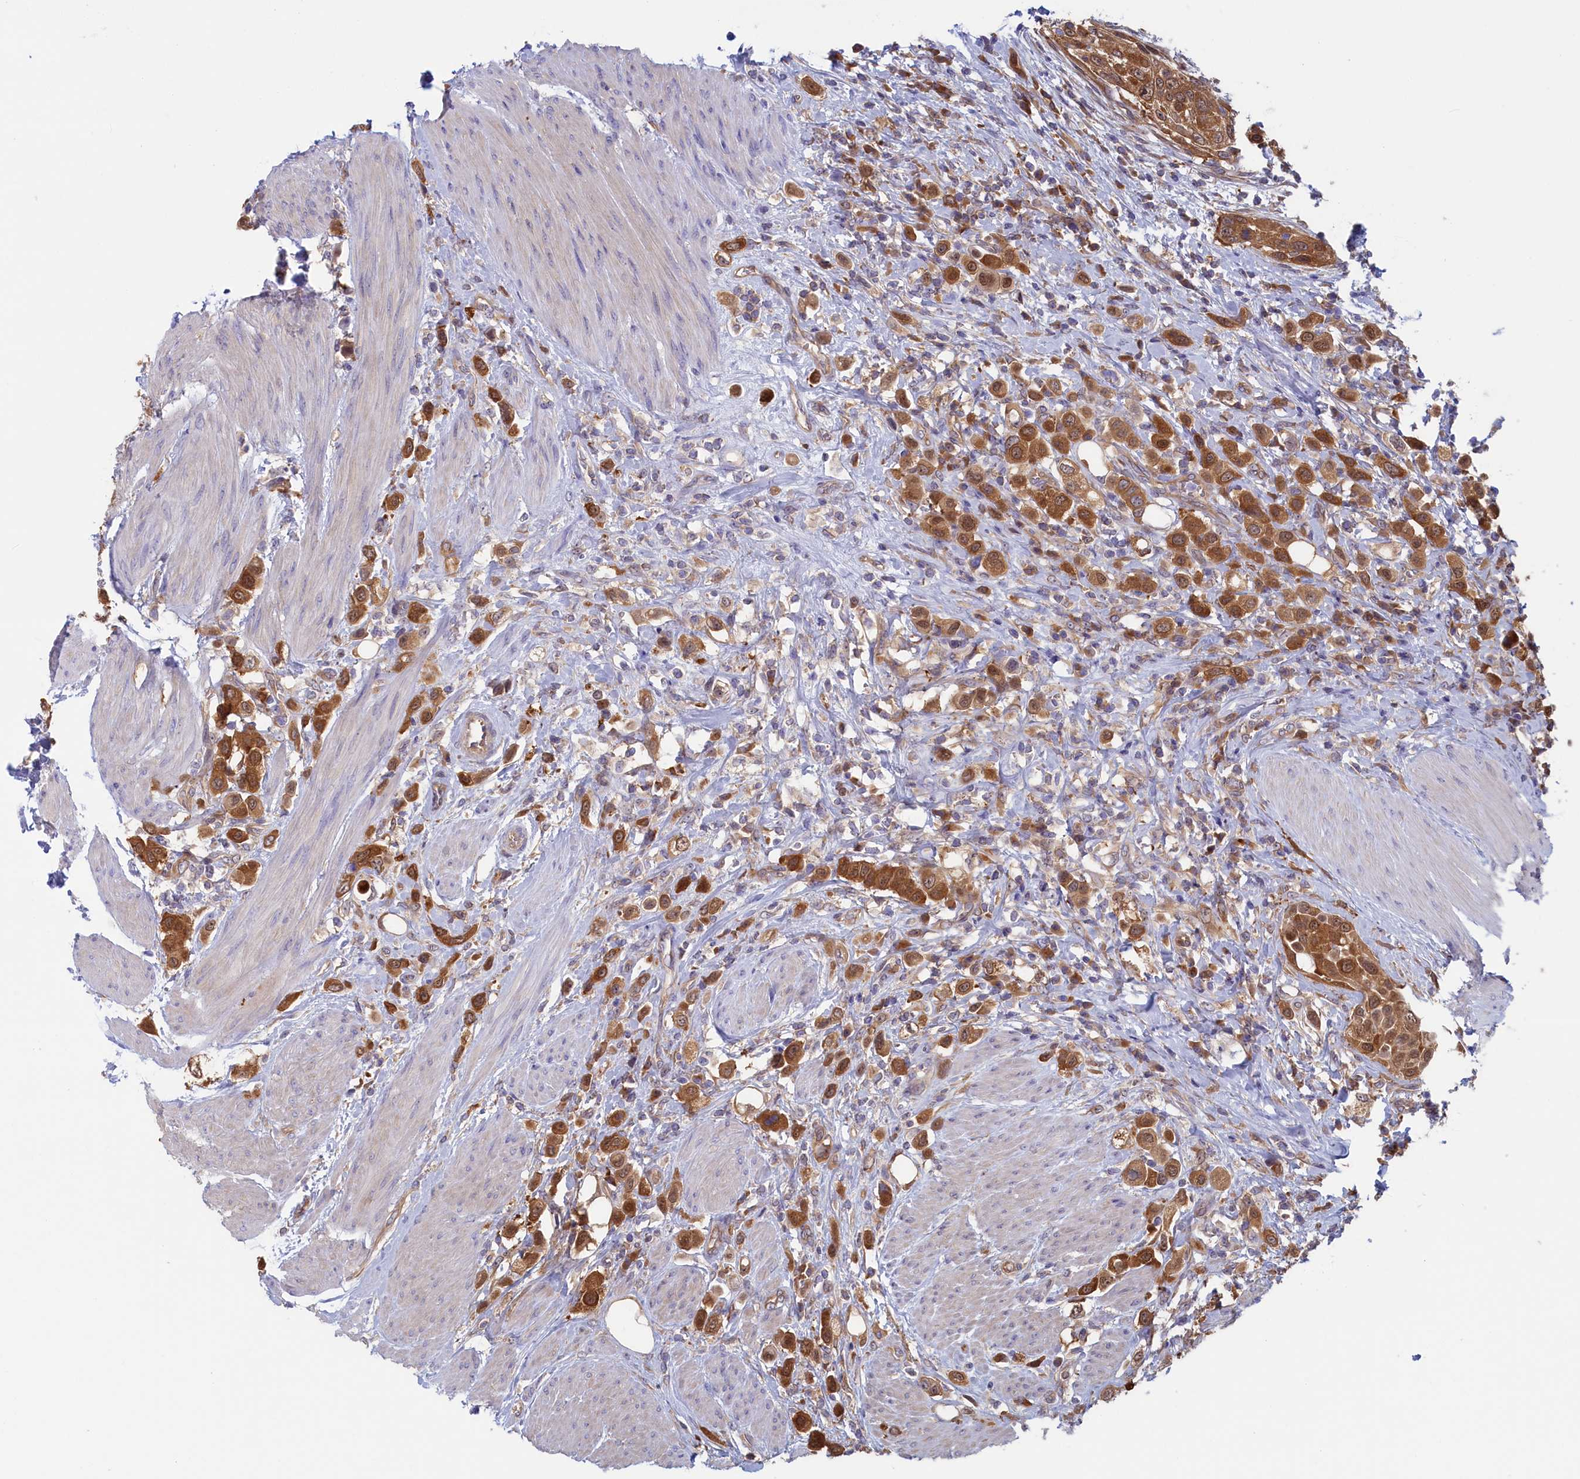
{"staining": {"intensity": "strong", "quantity": ">75%", "location": "cytoplasmic/membranous"}, "tissue": "urothelial cancer", "cell_type": "Tumor cells", "image_type": "cancer", "snomed": [{"axis": "morphology", "description": "Urothelial carcinoma, High grade"}, {"axis": "topography", "description": "Urinary bladder"}], "caption": "Urothelial cancer stained with DAB (3,3'-diaminobenzidine) IHC exhibits high levels of strong cytoplasmic/membranous positivity in approximately >75% of tumor cells.", "gene": "SYNDIG1L", "patient": {"sex": "male", "age": 50}}